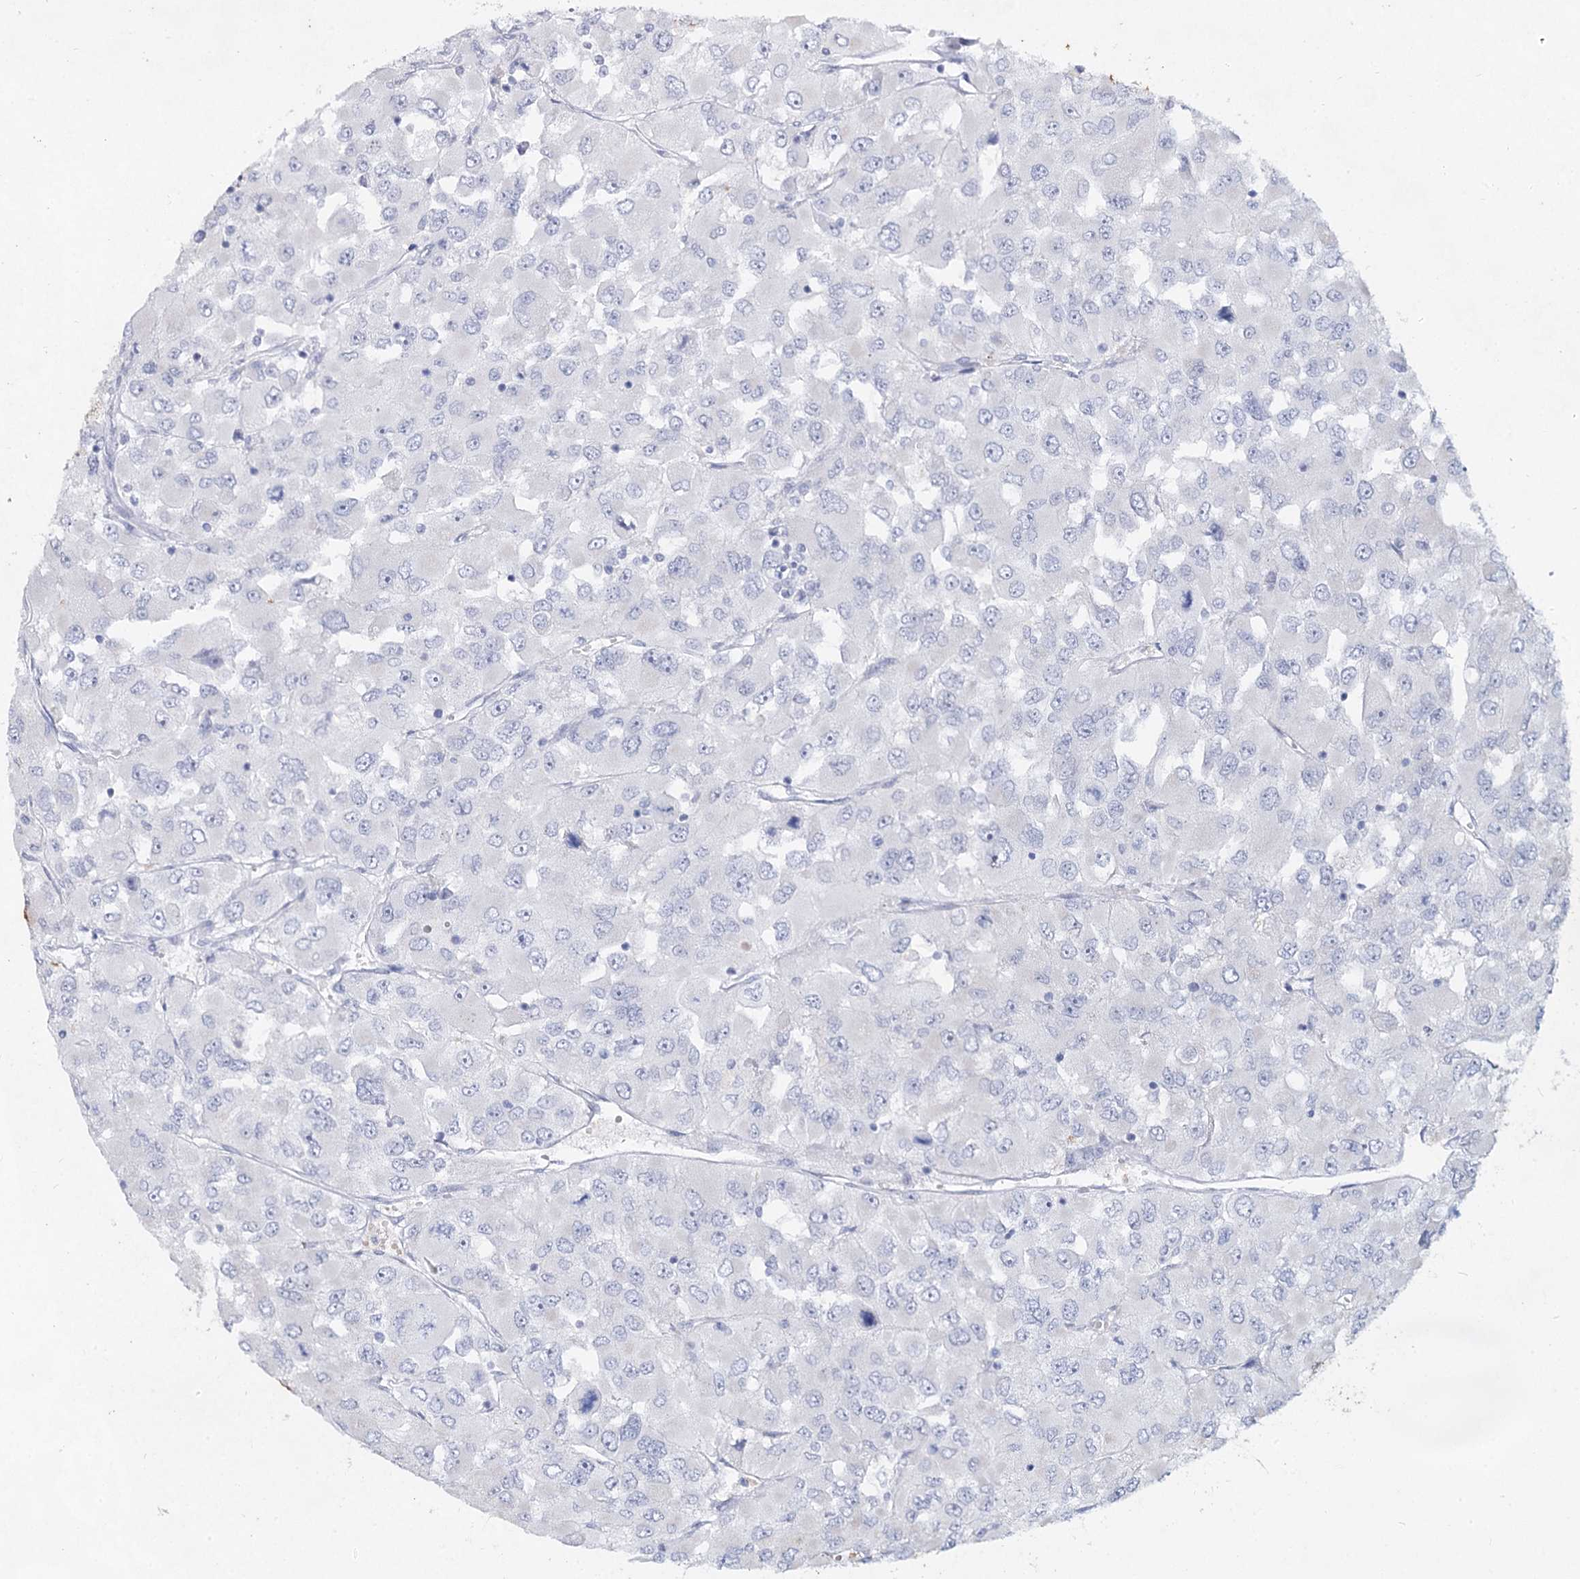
{"staining": {"intensity": "negative", "quantity": "none", "location": "none"}, "tissue": "renal cancer", "cell_type": "Tumor cells", "image_type": "cancer", "snomed": [{"axis": "morphology", "description": "Adenocarcinoma, NOS"}, {"axis": "topography", "description": "Kidney"}], "caption": "Immunohistochemistry (IHC) micrograph of renal cancer stained for a protein (brown), which shows no positivity in tumor cells. Nuclei are stained in blue.", "gene": "CCDC73", "patient": {"sex": "female", "age": 52}}